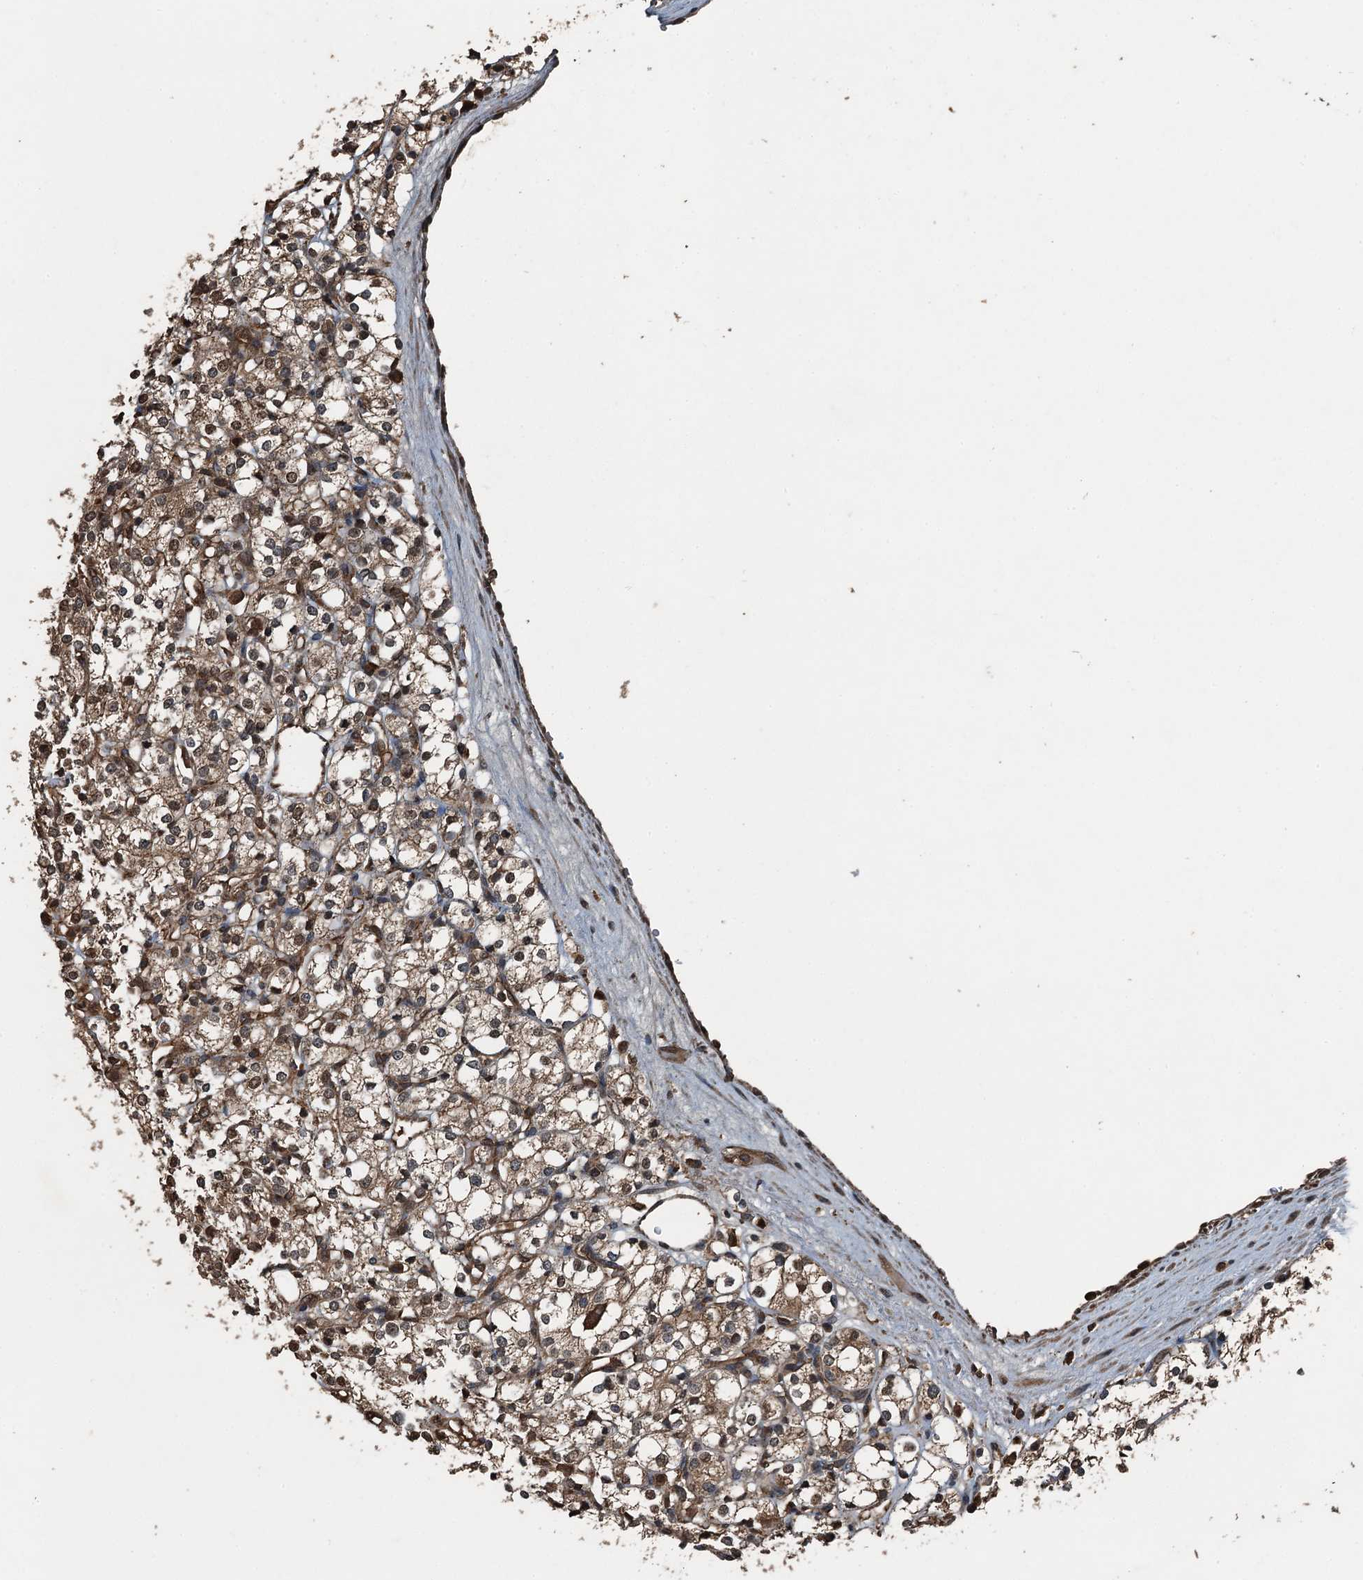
{"staining": {"intensity": "moderate", "quantity": ">75%", "location": "cytoplasmic/membranous,nuclear"}, "tissue": "renal cancer", "cell_type": "Tumor cells", "image_type": "cancer", "snomed": [{"axis": "morphology", "description": "Adenocarcinoma, NOS"}, {"axis": "topography", "description": "Kidney"}], "caption": "Moderate cytoplasmic/membranous and nuclear protein expression is appreciated in about >75% of tumor cells in adenocarcinoma (renal).", "gene": "TCTN1", "patient": {"sex": "male", "age": 77}}